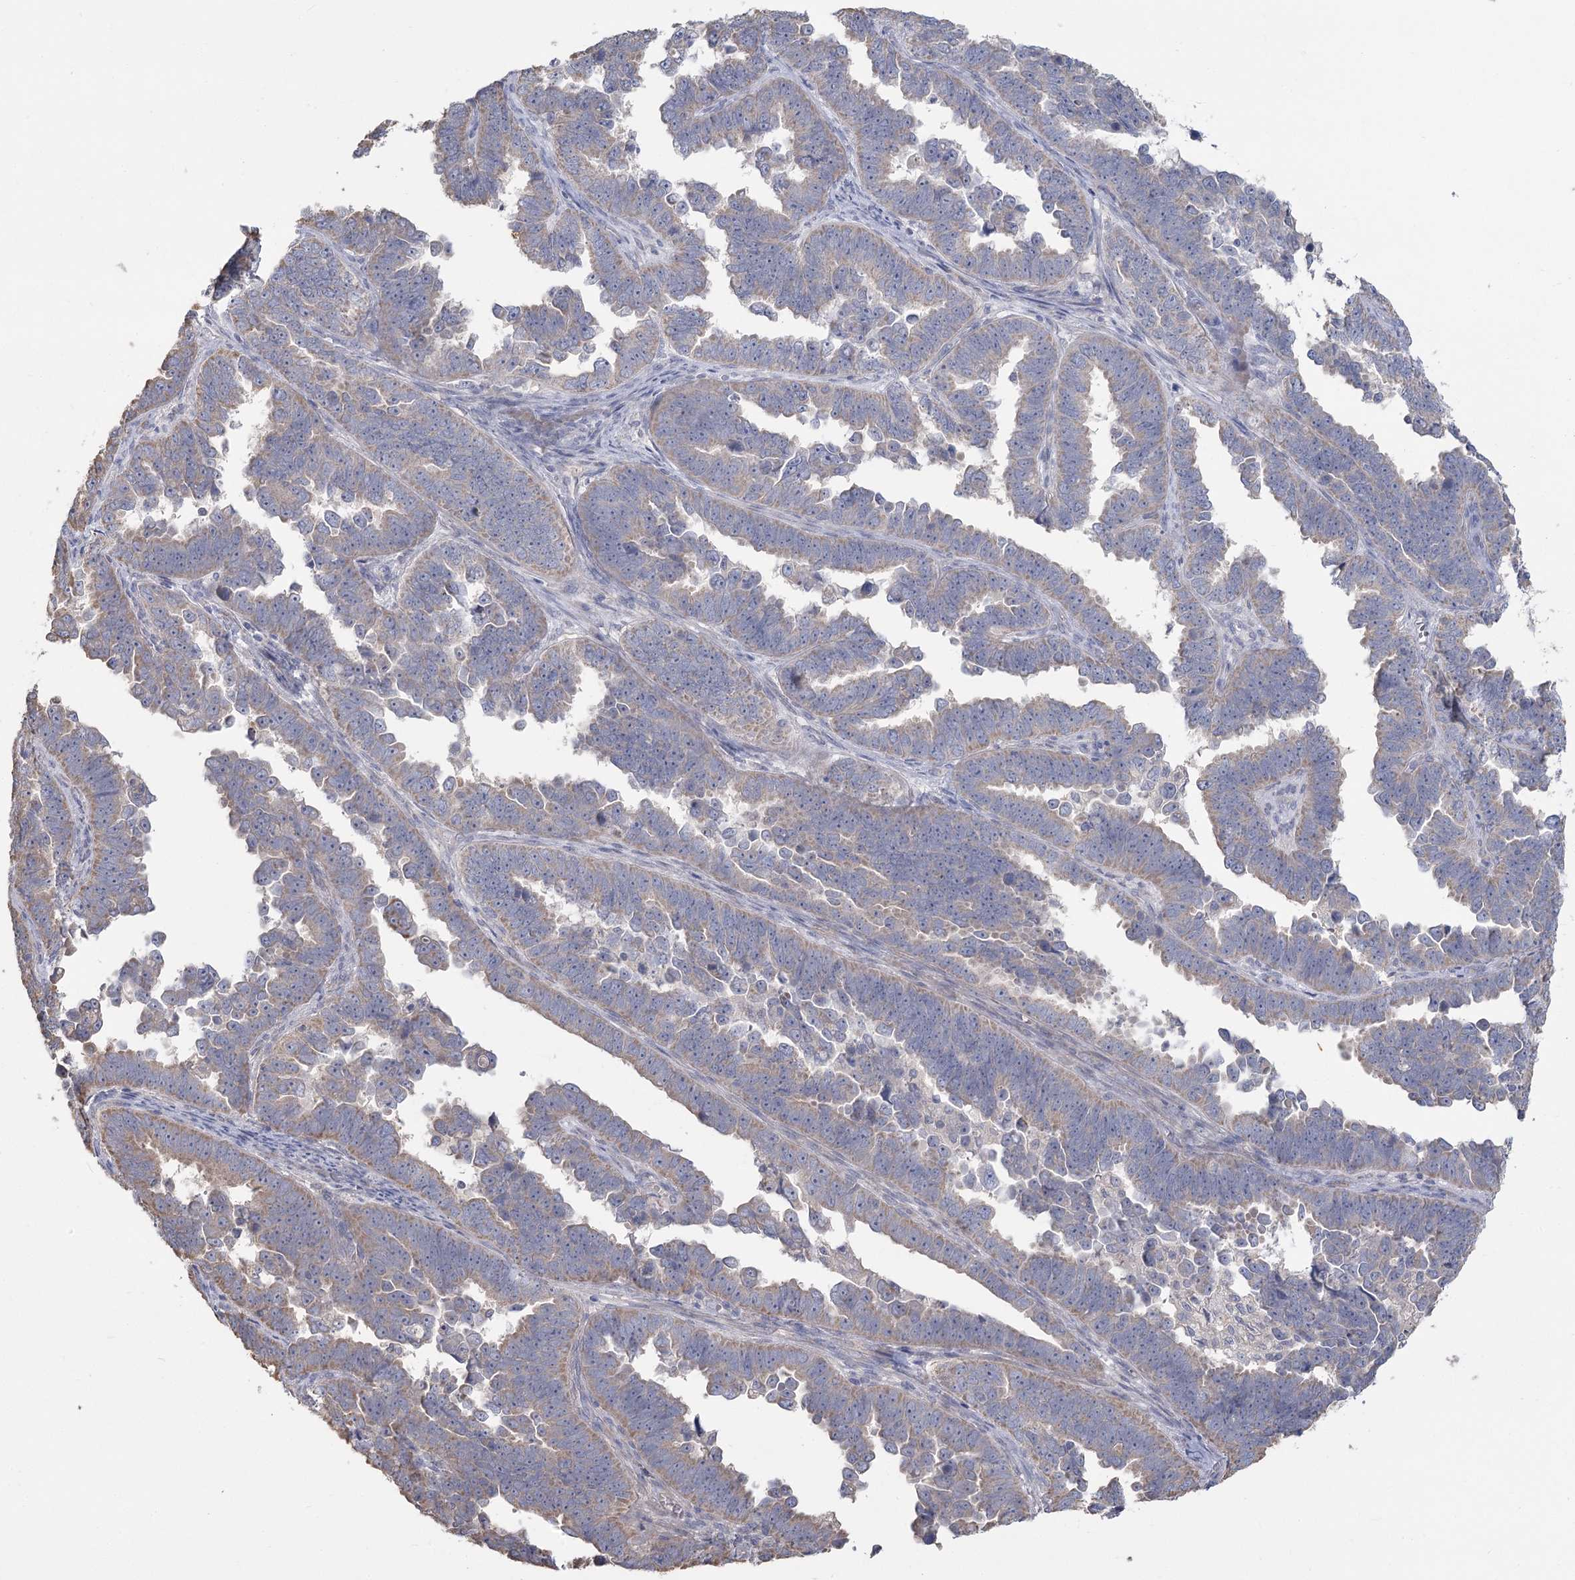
{"staining": {"intensity": "weak", "quantity": "25%-75%", "location": "cytoplasmic/membranous"}, "tissue": "endometrial cancer", "cell_type": "Tumor cells", "image_type": "cancer", "snomed": [{"axis": "morphology", "description": "Adenocarcinoma, NOS"}, {"axis": "topography", "description": "Endometrium"}], "caption": "High-power microscopy captured an immunohistochemistry (IHC) image of endometrial adenocarcinoma, revealing weak cytoplasmic/membranous expression in about 25%-75% of tumor cells. (Brightfield microscopy of DAB IHC at high magnification).", "gene": "CNTLN", "patient": {"sex": "female", "age": 75}}